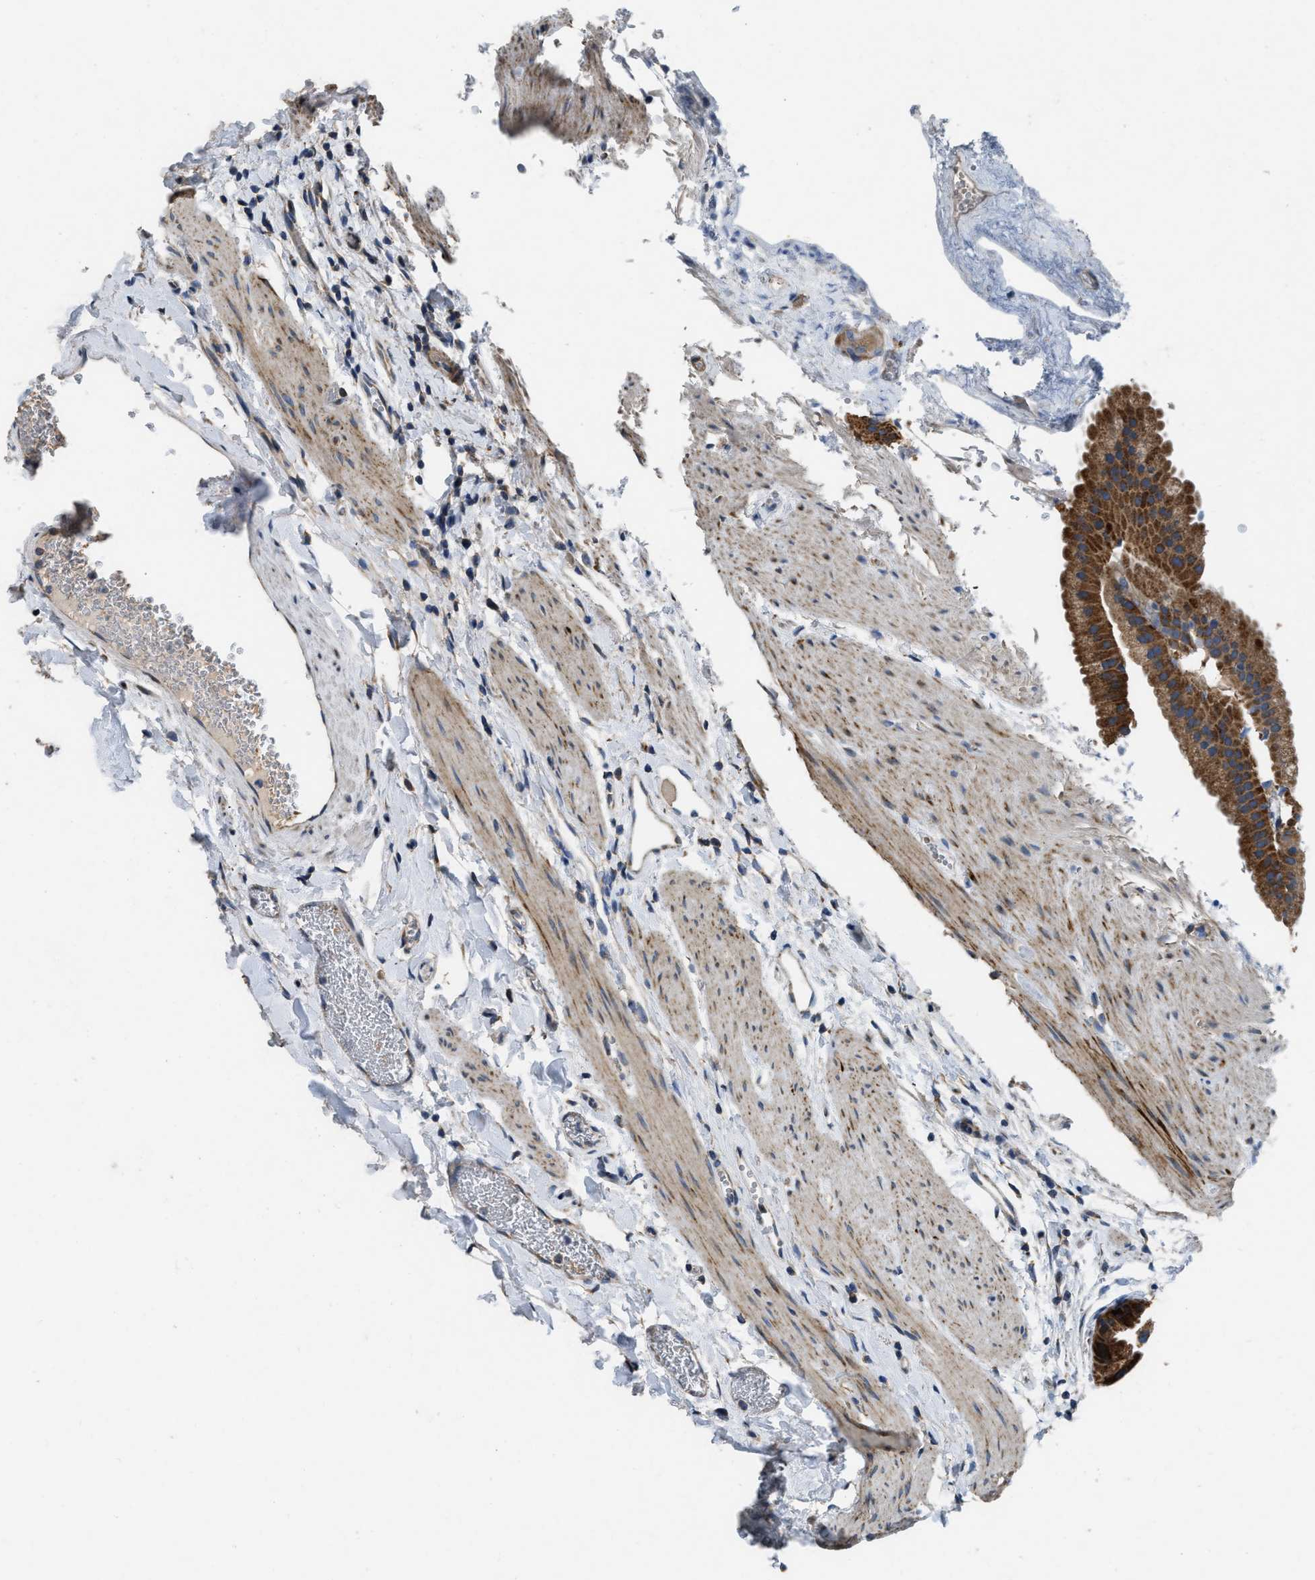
{"staining": {"intensity": "strong", "quantity": ">75%", "location": "cytoplasmic/membranous"}, "tissue": "gallbladder", "cell_type": "Glandular cells", "image_type": "normal", "snomed": [{"axis": "morphology", "description": "Normal tissue, NOS"}, {"axis": "topography", "description": "Gallbladder"}], "caption": "Protein staining by immunohistochemistry shows strong cytoplasmic/membranous positivity in approximately >75% of glandular cells in unremarkable gallbladder. (DAB (3,3'-diaminobenzidine) = brown stain, brightfield microscopy at high magnification).", "gene": "TMEM150A", "patient": {"sex": "female", "age": 64}}